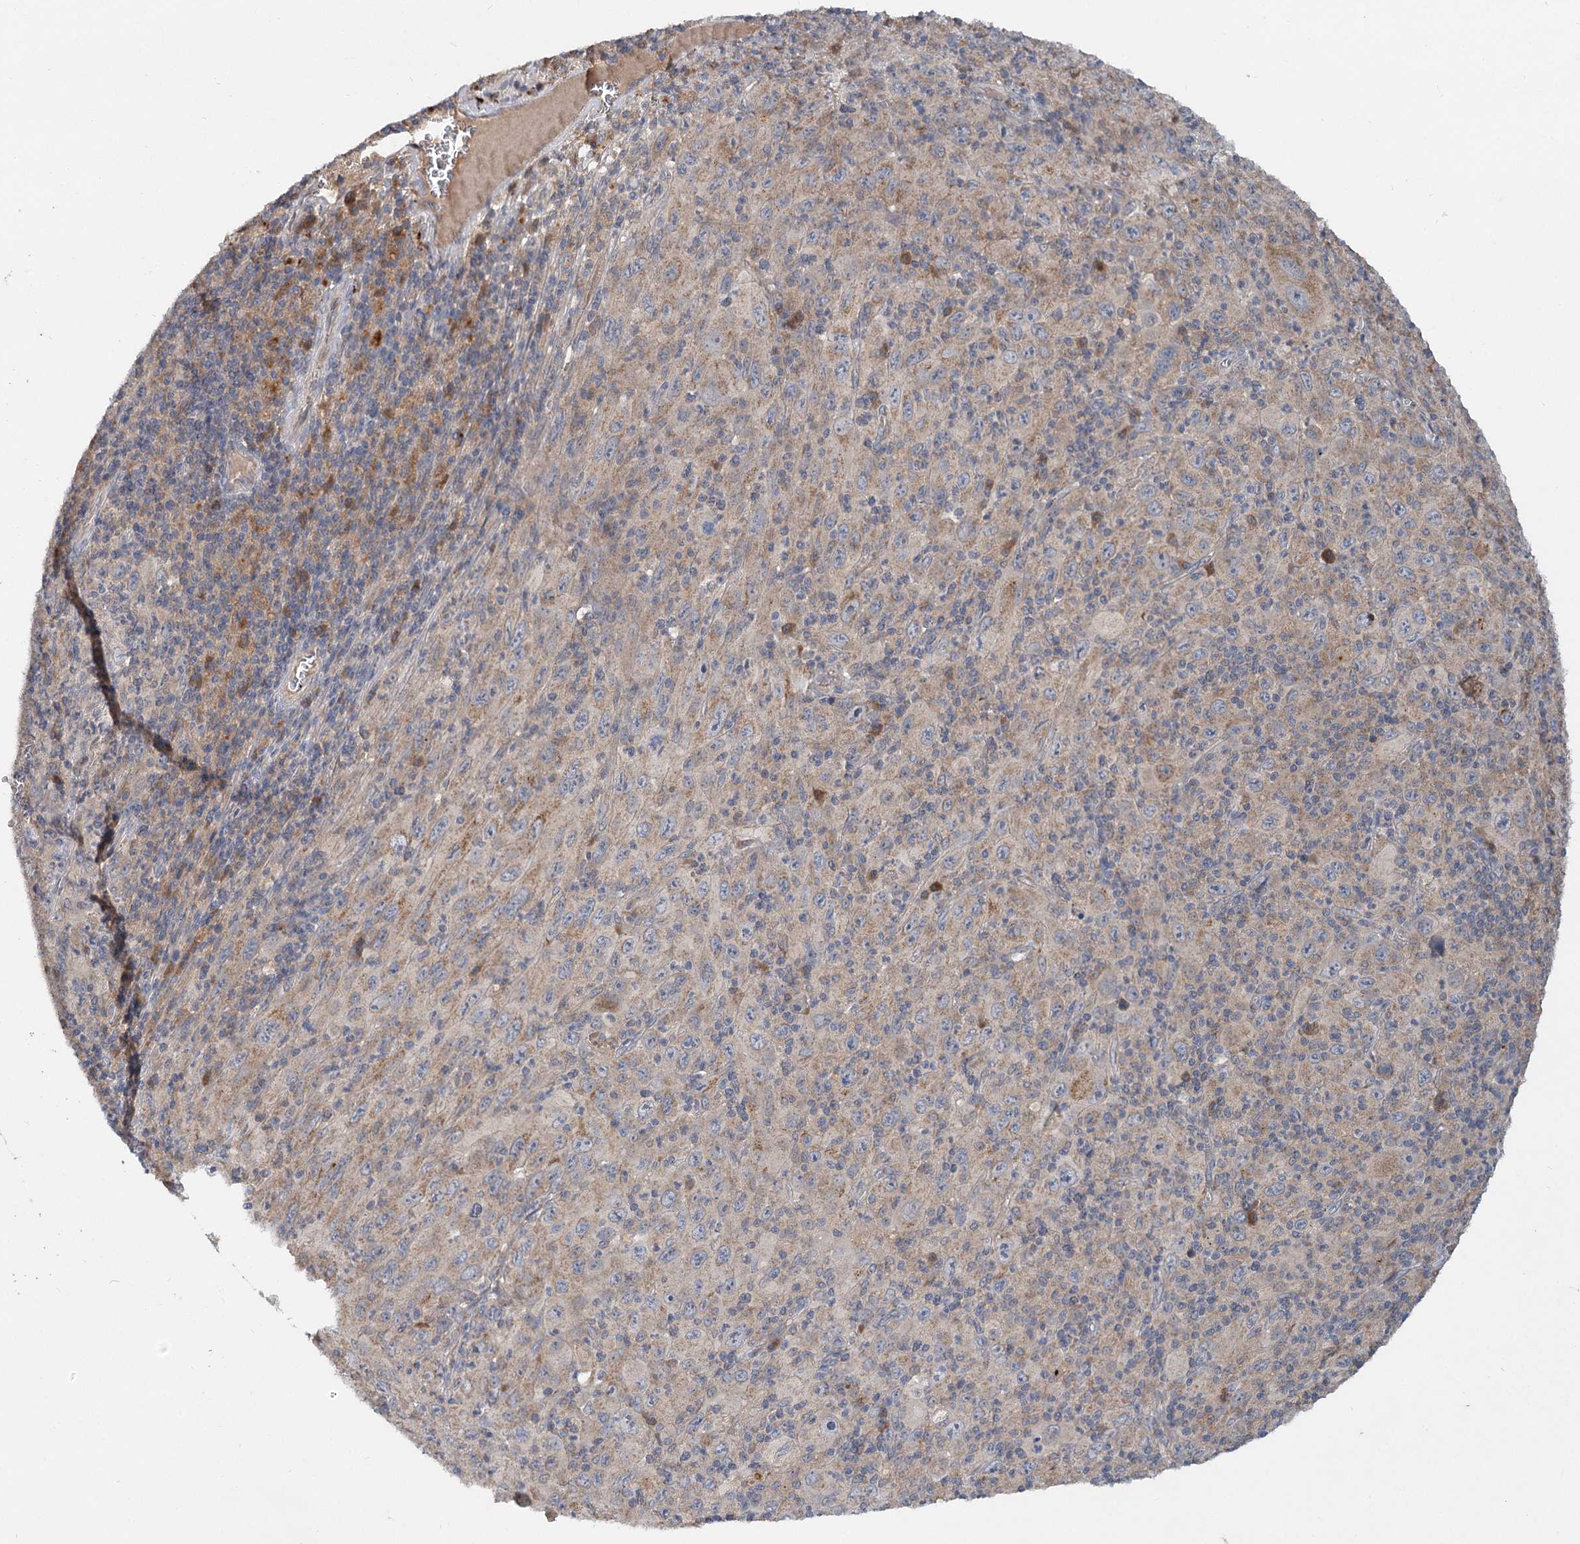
{"staining": {"intensity": "weak", "quantity": "<25%", "location": "cytoplasmic/membranous"}, "tissue": "melanoma", "cell_type": "Tumor cells", "image_type": "cancer", "snomed": [{"axis": "morphology", "description": "Malignant melanoma, Metastatic site"}, {"axis": "topography", "description": "Skin"}], "caption": "Immunohistochemical staining of melanoma shows no significant positivity in tumor cells.", "gene": "PYROXD2", "patient": {"sex": "female", "age": 56}}